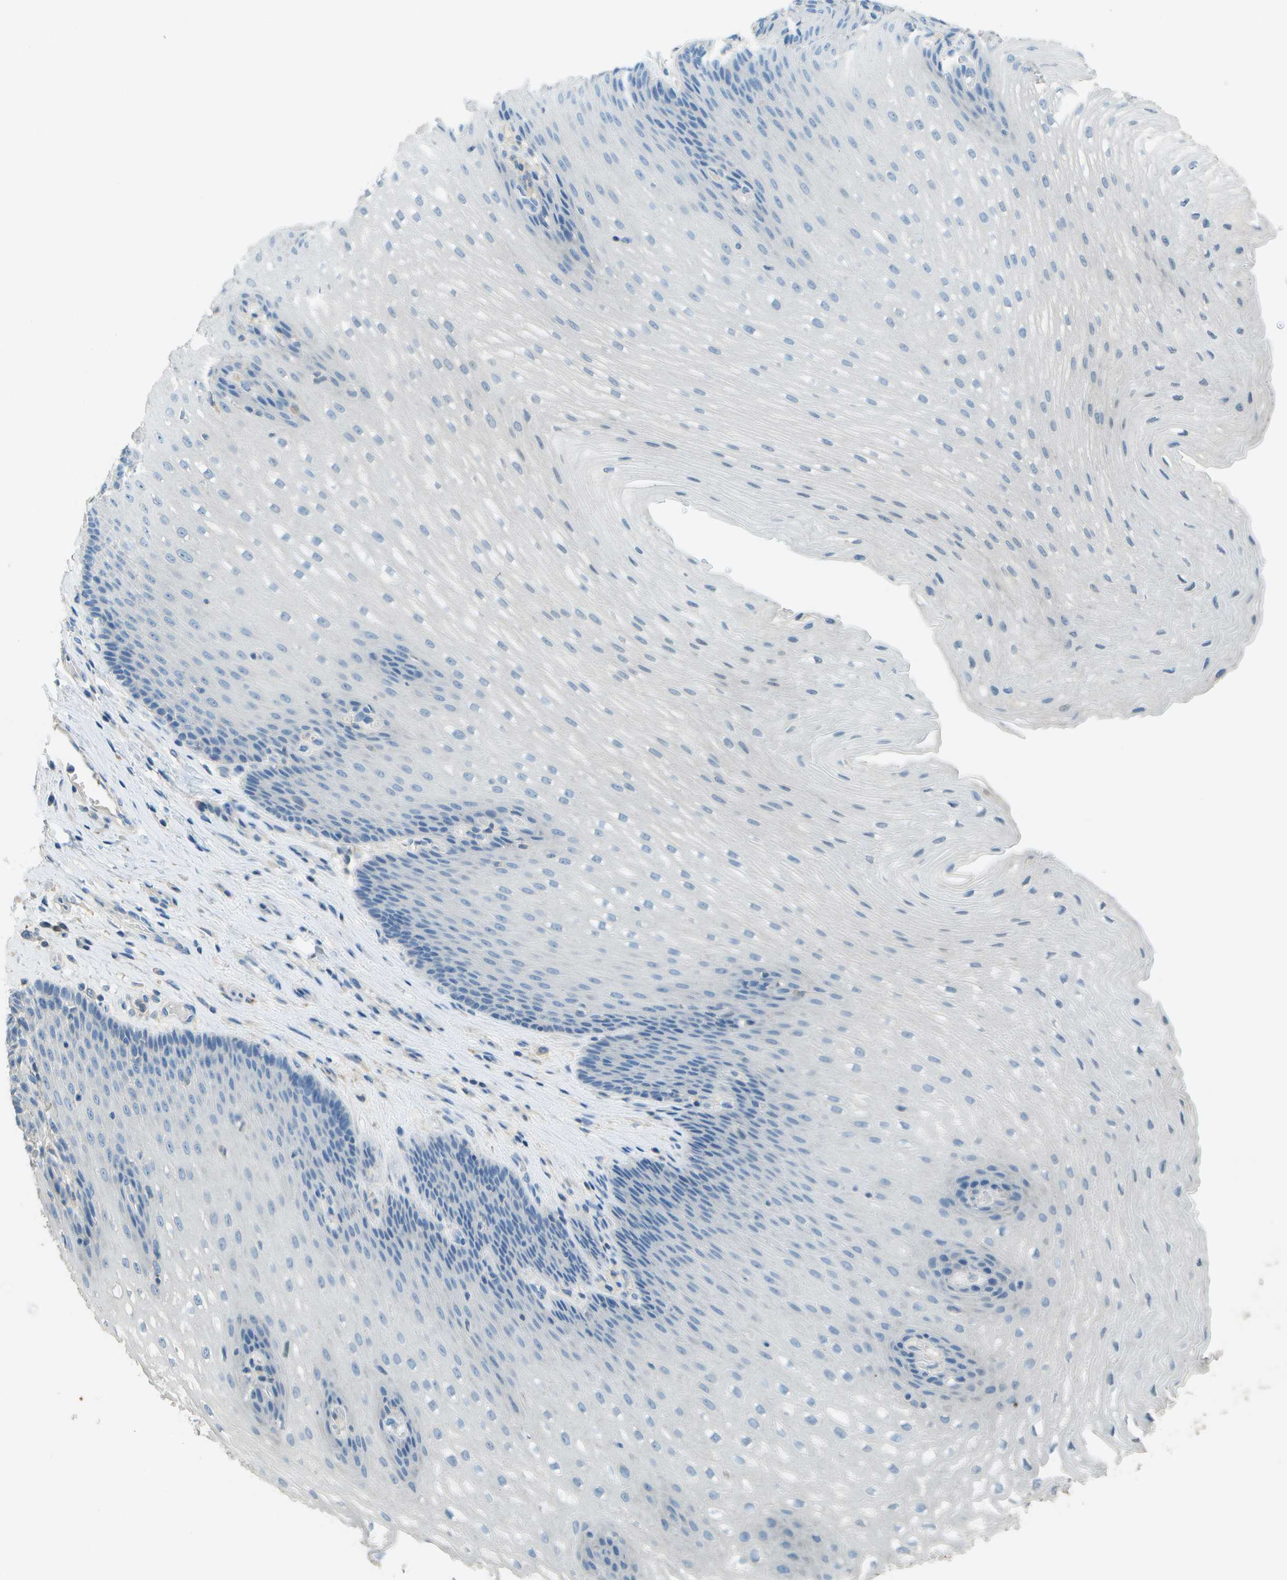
{"staining": {"intensity": "negative", "quantity": "none", "location": "none"}, "tissue": "esophagus", "cell_type": "Squamous epithelial cells", "image_type": "normal", "snomed": [{"axis": "morphology", "description": "Normal tissue, NOS"}, {"axis": "topography", "description": "Esophagus"}], "caption": "Esophagus was stained to show a protein in brown. There is no significant expression in squamous epithelial cells. The staining was performed using DAB (3,3'-diaminobenzidine) to visualize the protein expression in brown, while the nuclei were stained in blue with hematoxylin (Magnification: 20x).", "gene": "LGI2", "patient": {"sex": "male", "age": 48}}